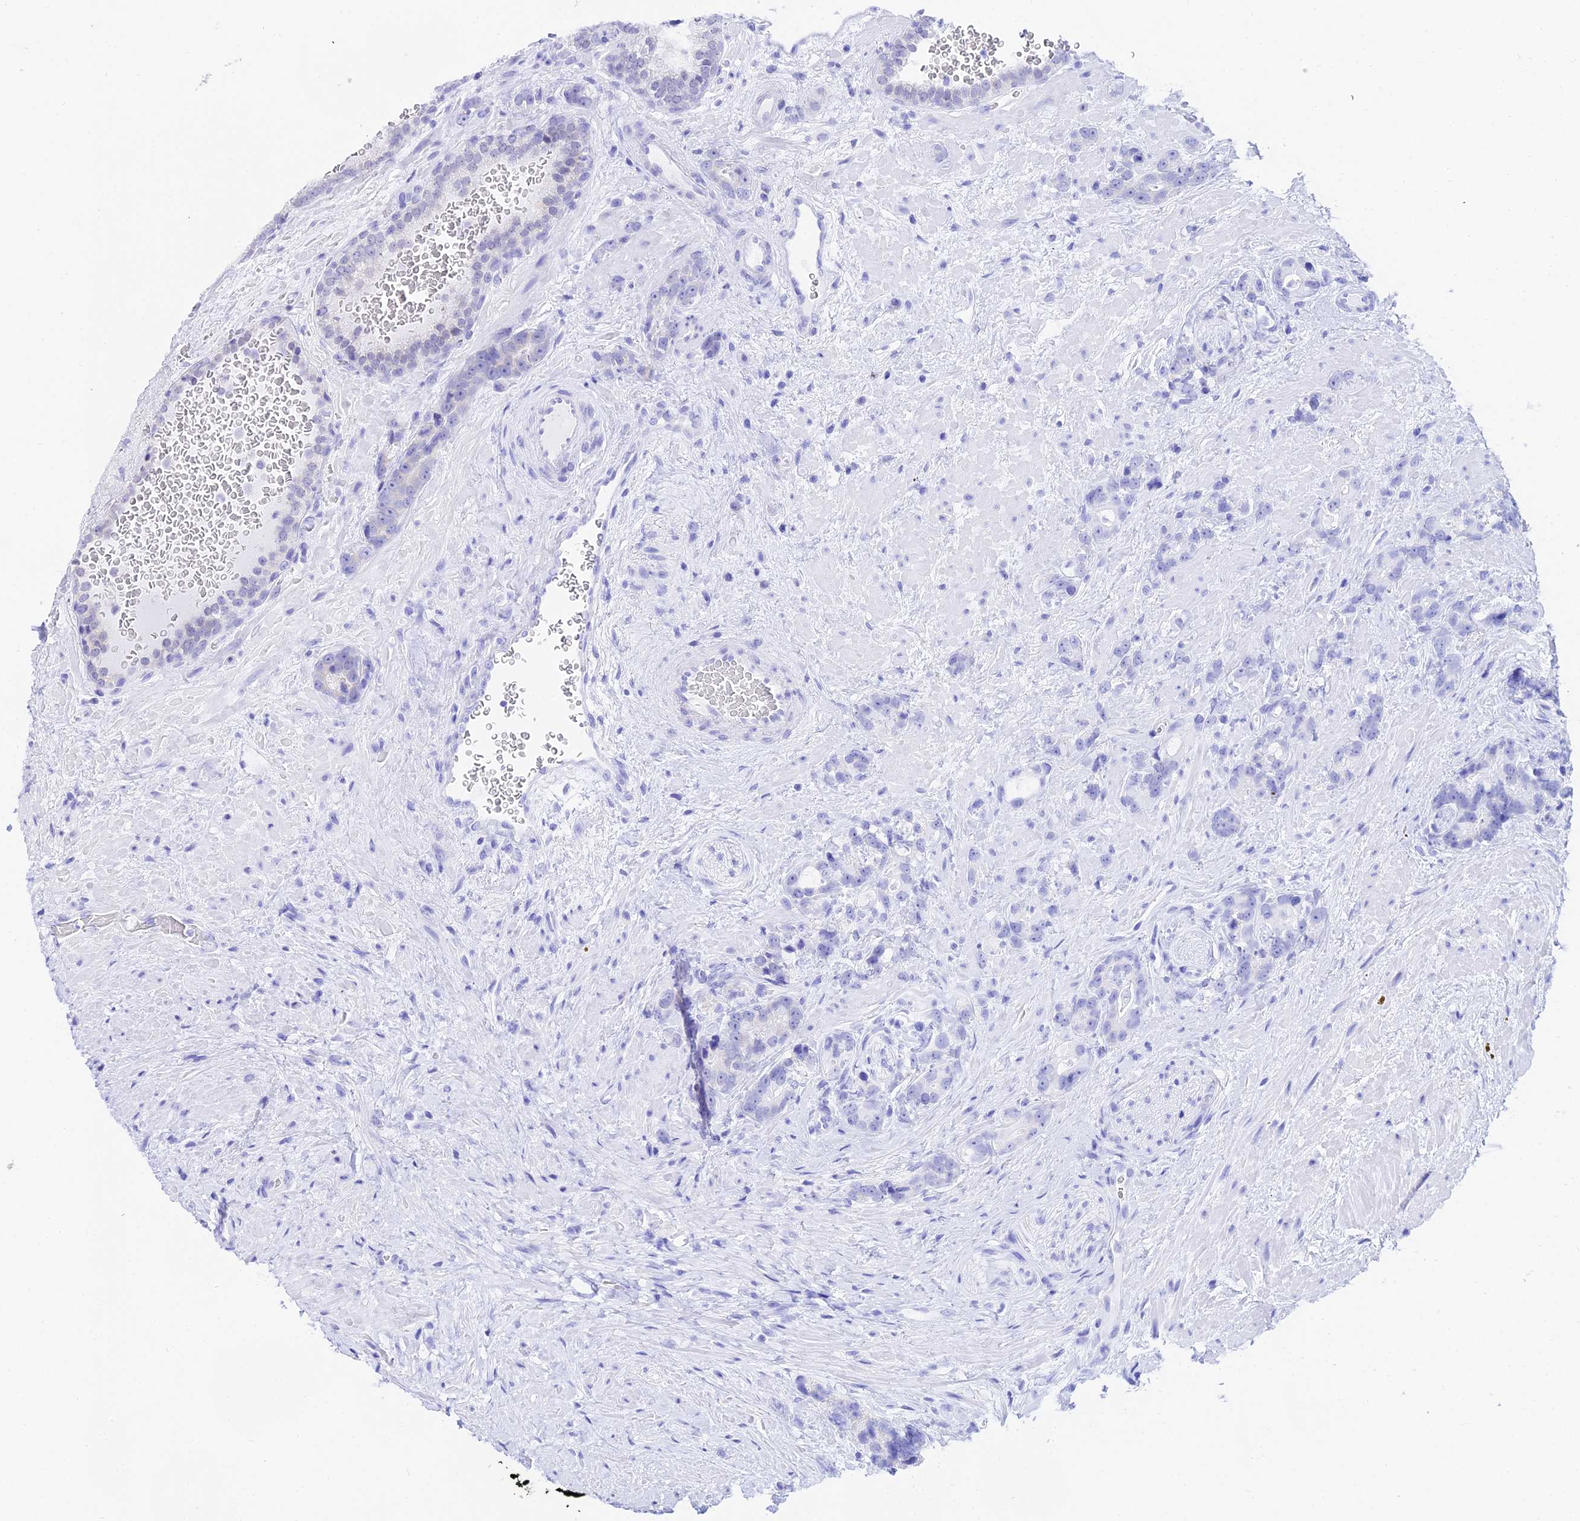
{"staining": {"intensity": "weak", "quantity": "25%-75%", "location": "cytoplasmic/membranous"}, "tissue": "prostate cancer", "cell_type": "Tumor cells", "image_type": "cancer", "snomed": [{"axis": "morphology", "description": "Adenocarcinoma, High grade"}, {"axis": "topography", "description": "Prostate"}], "caption": "Tumor cells display low levels of weak cytoplasmic/membranous staining in about 25%-75% of cells in high-grade adenocarcinoma (prostate). (DAB IHC with brightfield microscopy, high magnification).", "gene": "ATP5PB", "patient": {"sex": "male", "age": 74}}